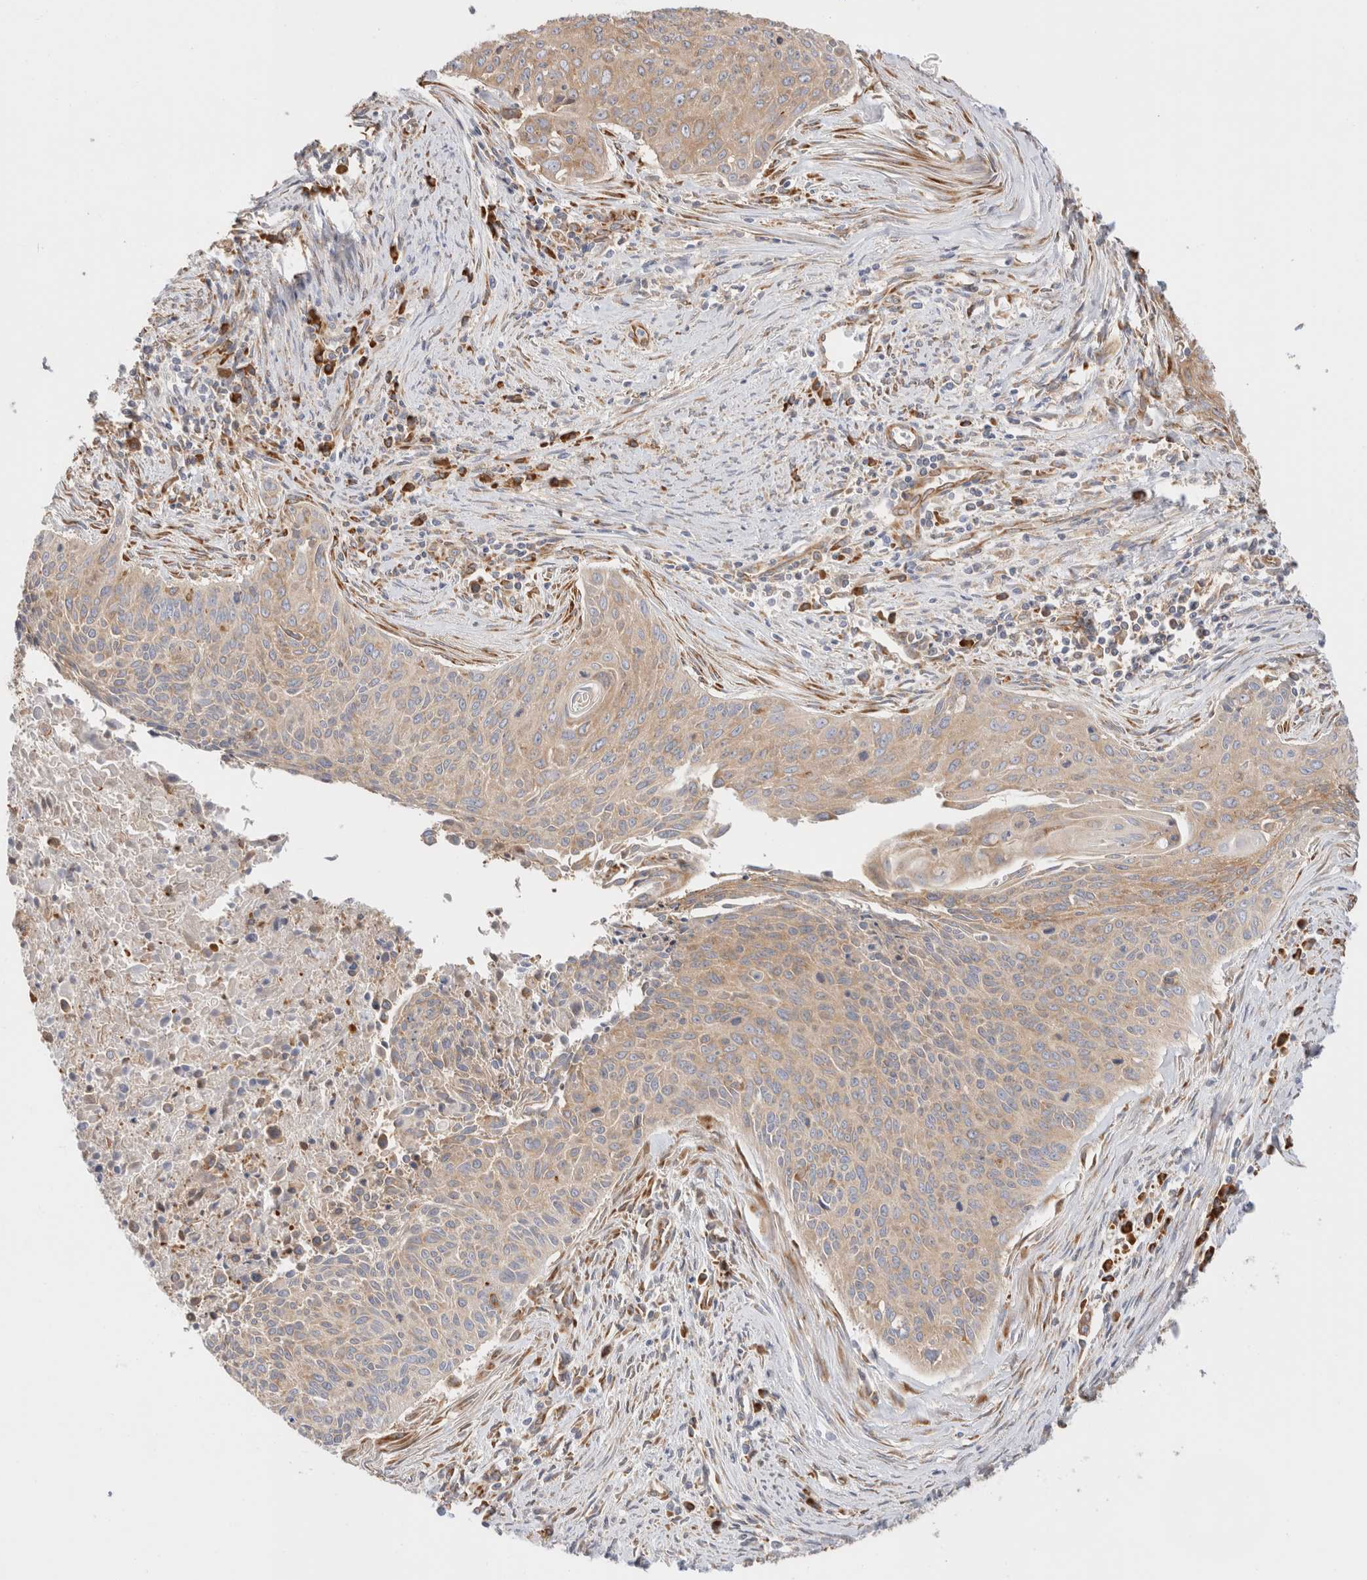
{"staining": {"intensity": "weak", "quantity": ">75%", "location": "cytoplasmic/membranous"}, "tissue": "cervical cancer", "cell_type": "Tumor cells", "image_type": "cancer", "snomed": [{"axis": "morphology", "description": "Squamous cell carcinoma, NOS"}, {"axis": "topography", "description": "Cervix"}], "caption": "Brown immunohistochemical staining in cervical cancer shows weak cytoplasmic/membranous positivity in about >75% of tumor cells. (DAB IHC with brightfield microscopy, high magnification).", "gene": "ZC2HC1A", "patient": {"sex": "female", "age": 55}}